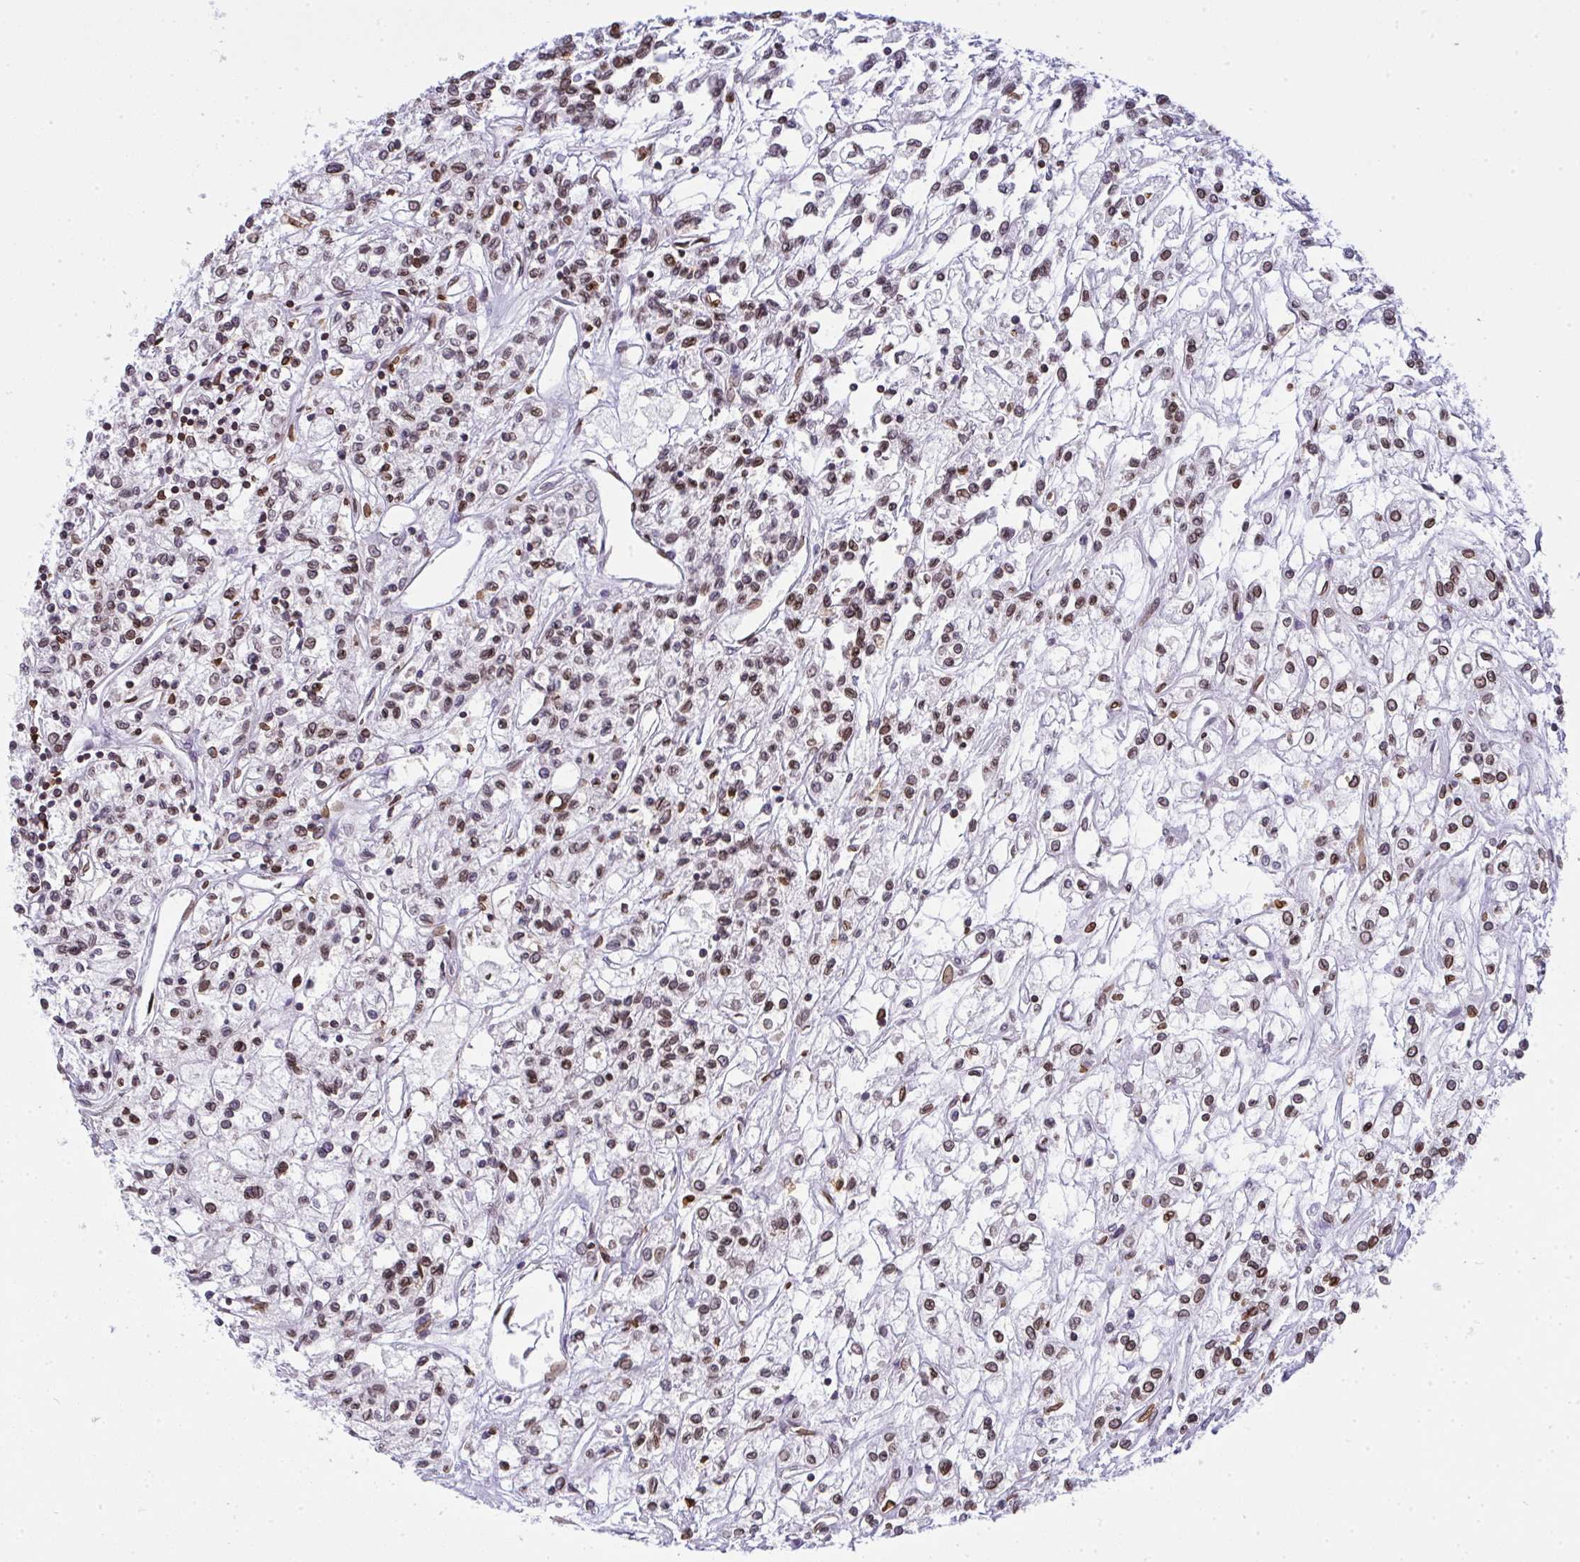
{"staining": {"intensity": "moderate", "quantity": ">75%", "location": "cytoplasmic/membranous,nuclear"}, "tissue": "renal cancer", "cell_type": "Tumor cells", "image_type": "cancer", "snomed": [{"axis": "morphology", "description": "Adenocarcinoma, NOS"}, {"axis": "topography", "description": "Kidney"}], "caption": "Immunohistochemical staining of renal cancer demonstrates moderate cytoplasmic/membranous and nuclear protein staining in approximately >75% of tumor cells.", "gene": "LMNB2", "patient": {"sex": "female", "age": 59}}